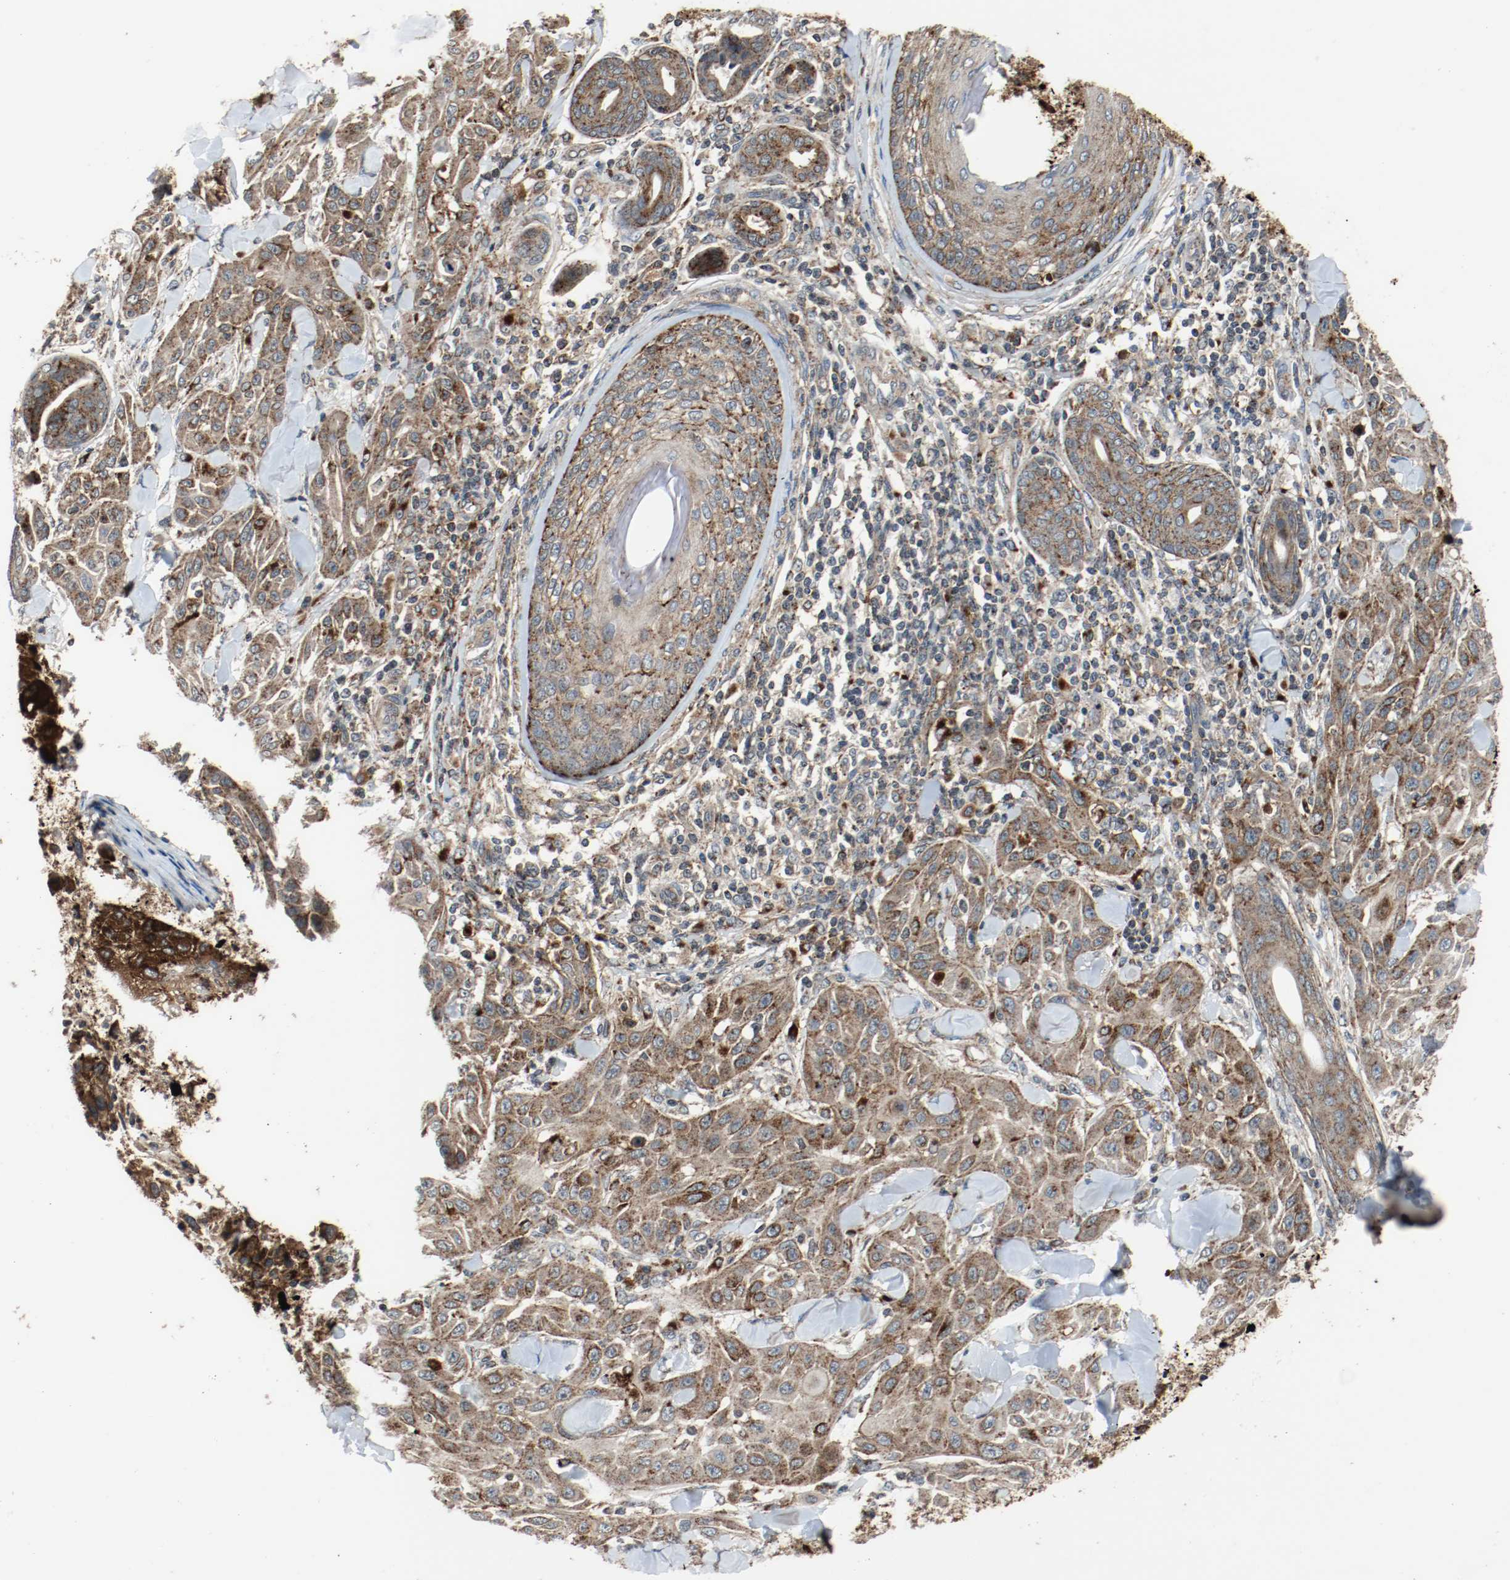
{"staining": {"intensity": "moderate", "quantity": ">75%", "location": "cytoplasmic/membranous"}, "tissue": "skin cancer", "cell_type": "Tumor cells", "image_type": "cancer", "snomed": [{"axis": "morphology", "description": "Squamous cell carcinoma, NOS"}, {"axis": "topography", "description": "Skin"}], "caption": "This is a photomicrograph of IHC staining of skin cancer, which shows moderate expression in the cytoplasmic/membranous of tumor cells.", "gene": "LAMP2", "patient": {"sex": "male", "age": 24}}